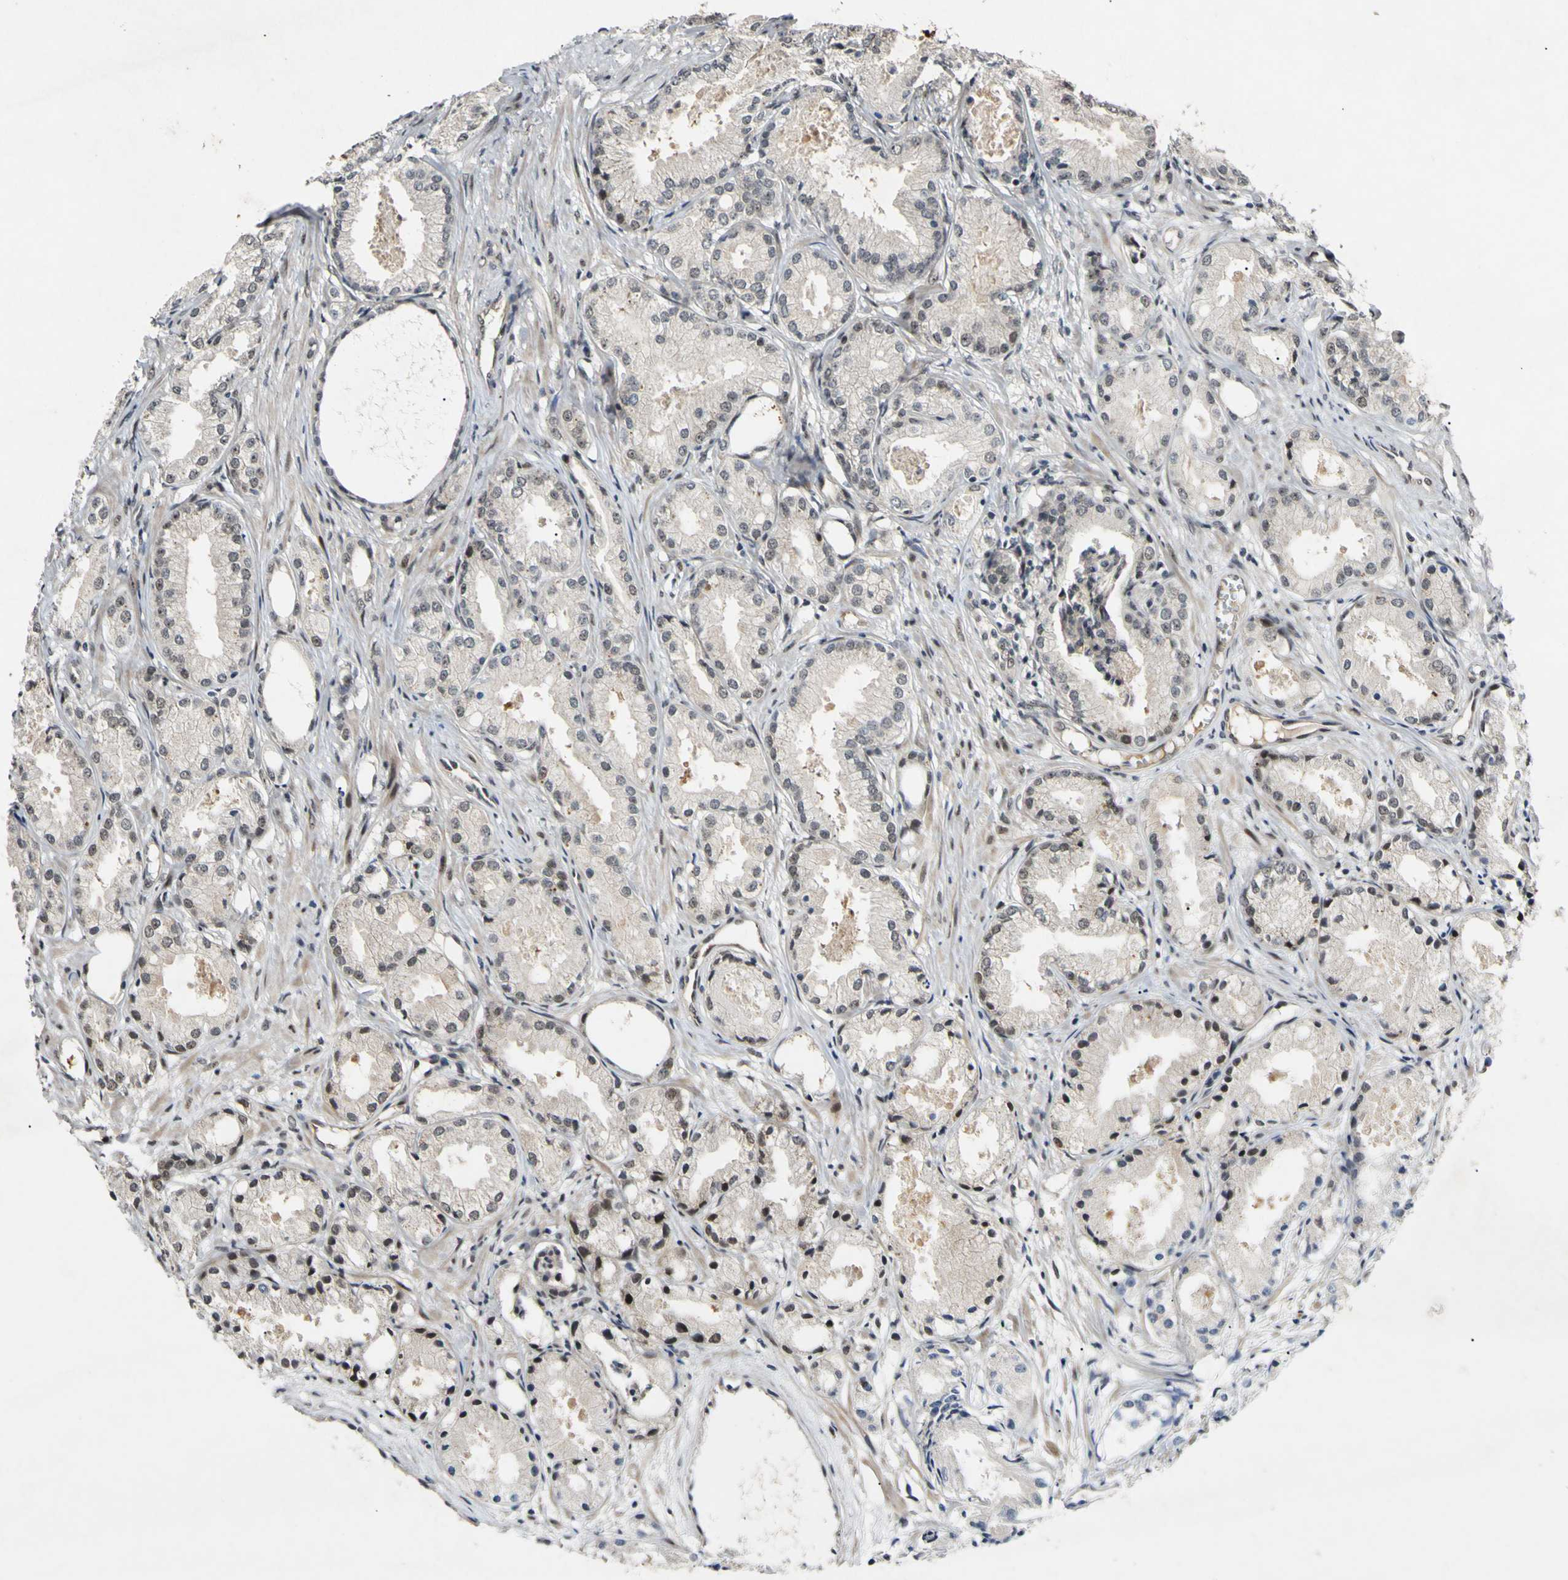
{"staining": {"intensity": "moderate", "quantity": "25%-75%", "location": "nuclear"}, "tissue": "prostate cancer", "cell_type": "Tumor cells", "image_type": "cancer", "snomed": [{"axis": "morphology", "description": "Adenocarcinoma, Low grade"}, {"axis": "topography", "description": "Prostate"}], "caption": "A medium amount of moderate nuclear expression is seen in about 25%-75% of tumor cells in prostate cancer tissue. The staining is performed using DAB (3,3'-diaminobenzidine) brown chromogen to label protein expression. The nuclei are counter-stained blue using hematoxylin.", "gene": "POLR2F", "patient": {"sex": "male", "age": 72}}